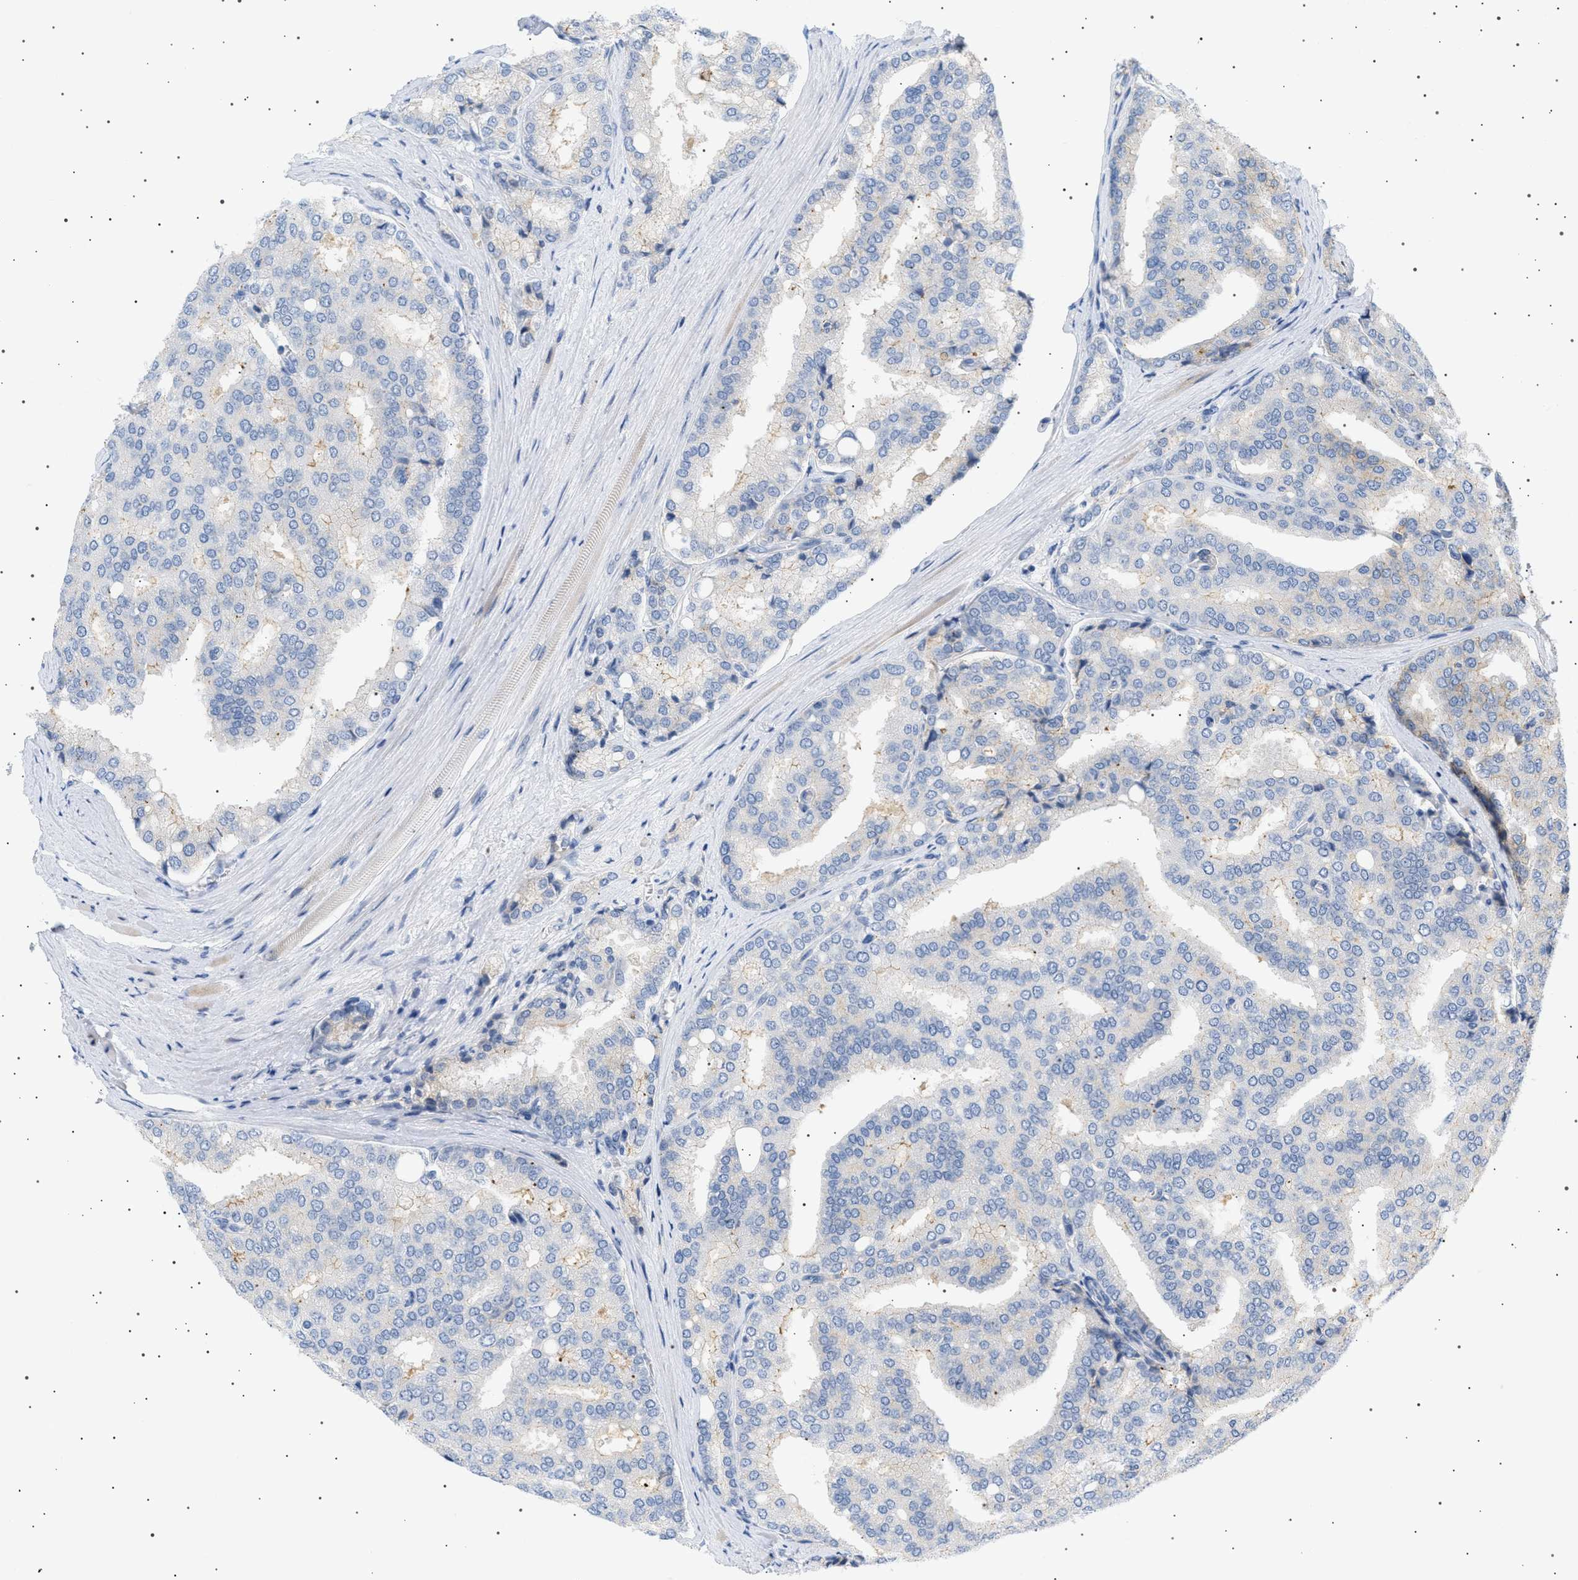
{"staining": {"intensity": "negative", "quantity": "none", "location": "none"}, "tissue": "prostate cancer", "cell_type": "Tumor cells", "image_type": "cancer", "snomed": [{"axis": "morphology", "description": "Adenocarcinoma, High grade"}, {"axis": "topography", "description": "Prostate"}], "caption": "Immunohistochemistry (IHC) photomicrograph of neoplastic tissue: adenocarcinoma (high-grade) (prostate) stained with DAB (3,3'-diaminobenzidine) reveals no significant protein staining in tumor cells.", "gene": "ADCY10", "patient": {"sex": "male", "age": 50}}